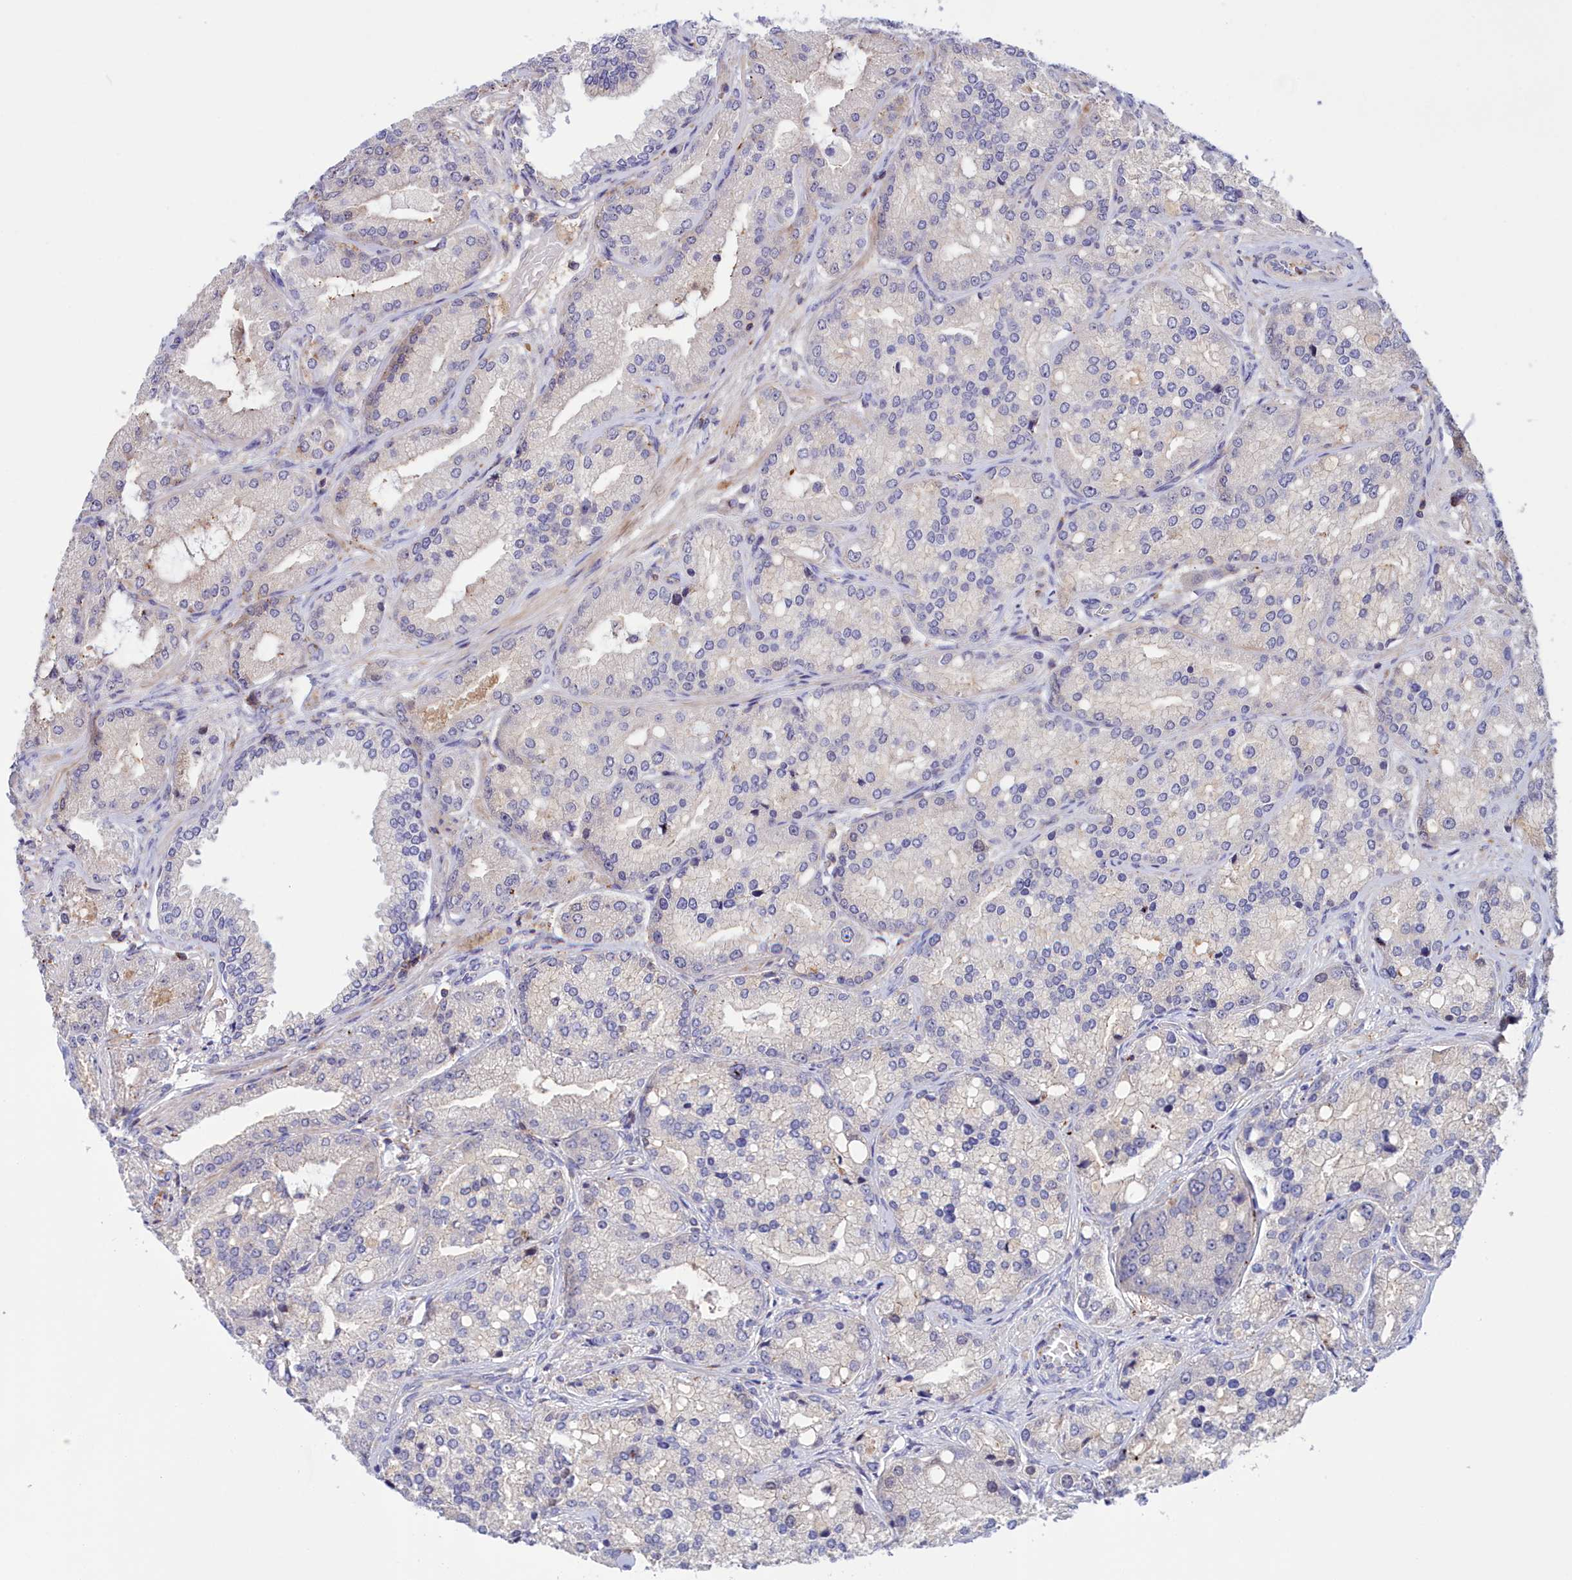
{"staining": {"intensity": "negative", "quantity": "none", "location": "none"}, "tissue": "prostate cancer", "cell_type": "Tumor cells", "image_type": "cancer", "snomed": [{"axis": "morphology", "description": "Adenocarcinoma, High grade"}, {"axis": "topography", "description": "Prostate"}], "caption": "High power microscopy micrograph of an IHC histopathology image of prostate cancer, revealing no significant staining in tumor cells.", "gene": "NEURL4", "patient": {"sex": "male", "age": 71}}